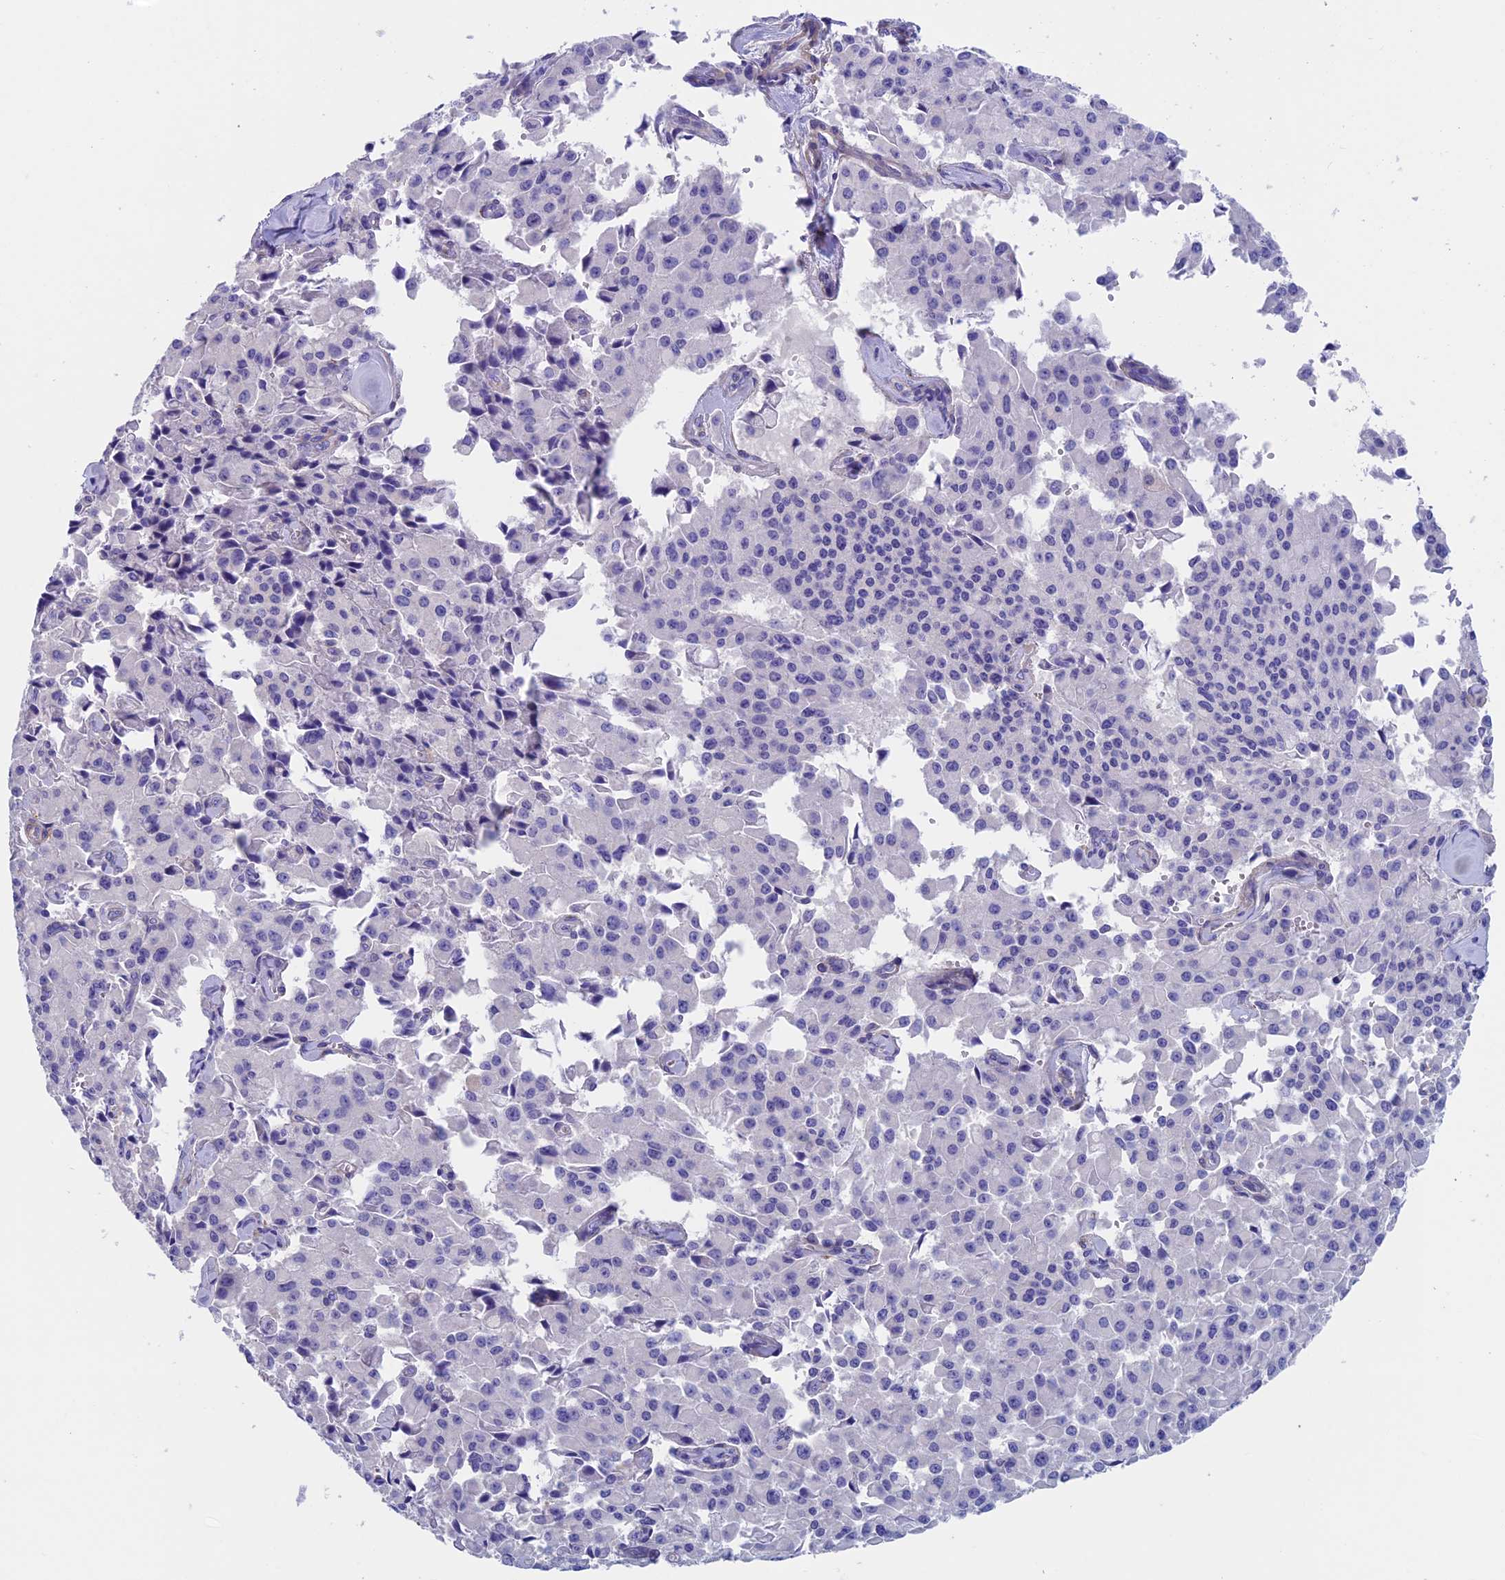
{"staining": {"intensity": "negative", "quantity": "none", "location": "none"}, "tissue": "pancreatic cancer", "cell_type": "Tumor cells", "image_type": "cancer", "snomed": [{"axis": "morphology", "description": "Adenocarcinoma, NOS"}, {"axis": "topography", "description": "Pancreas"}], "caption": "Tumor cells are negative for protein expression in human pancreatic cancer (adenocarcinoma).", "gene": "ADH7", "patient": {"sex": "male", "age": 65}}